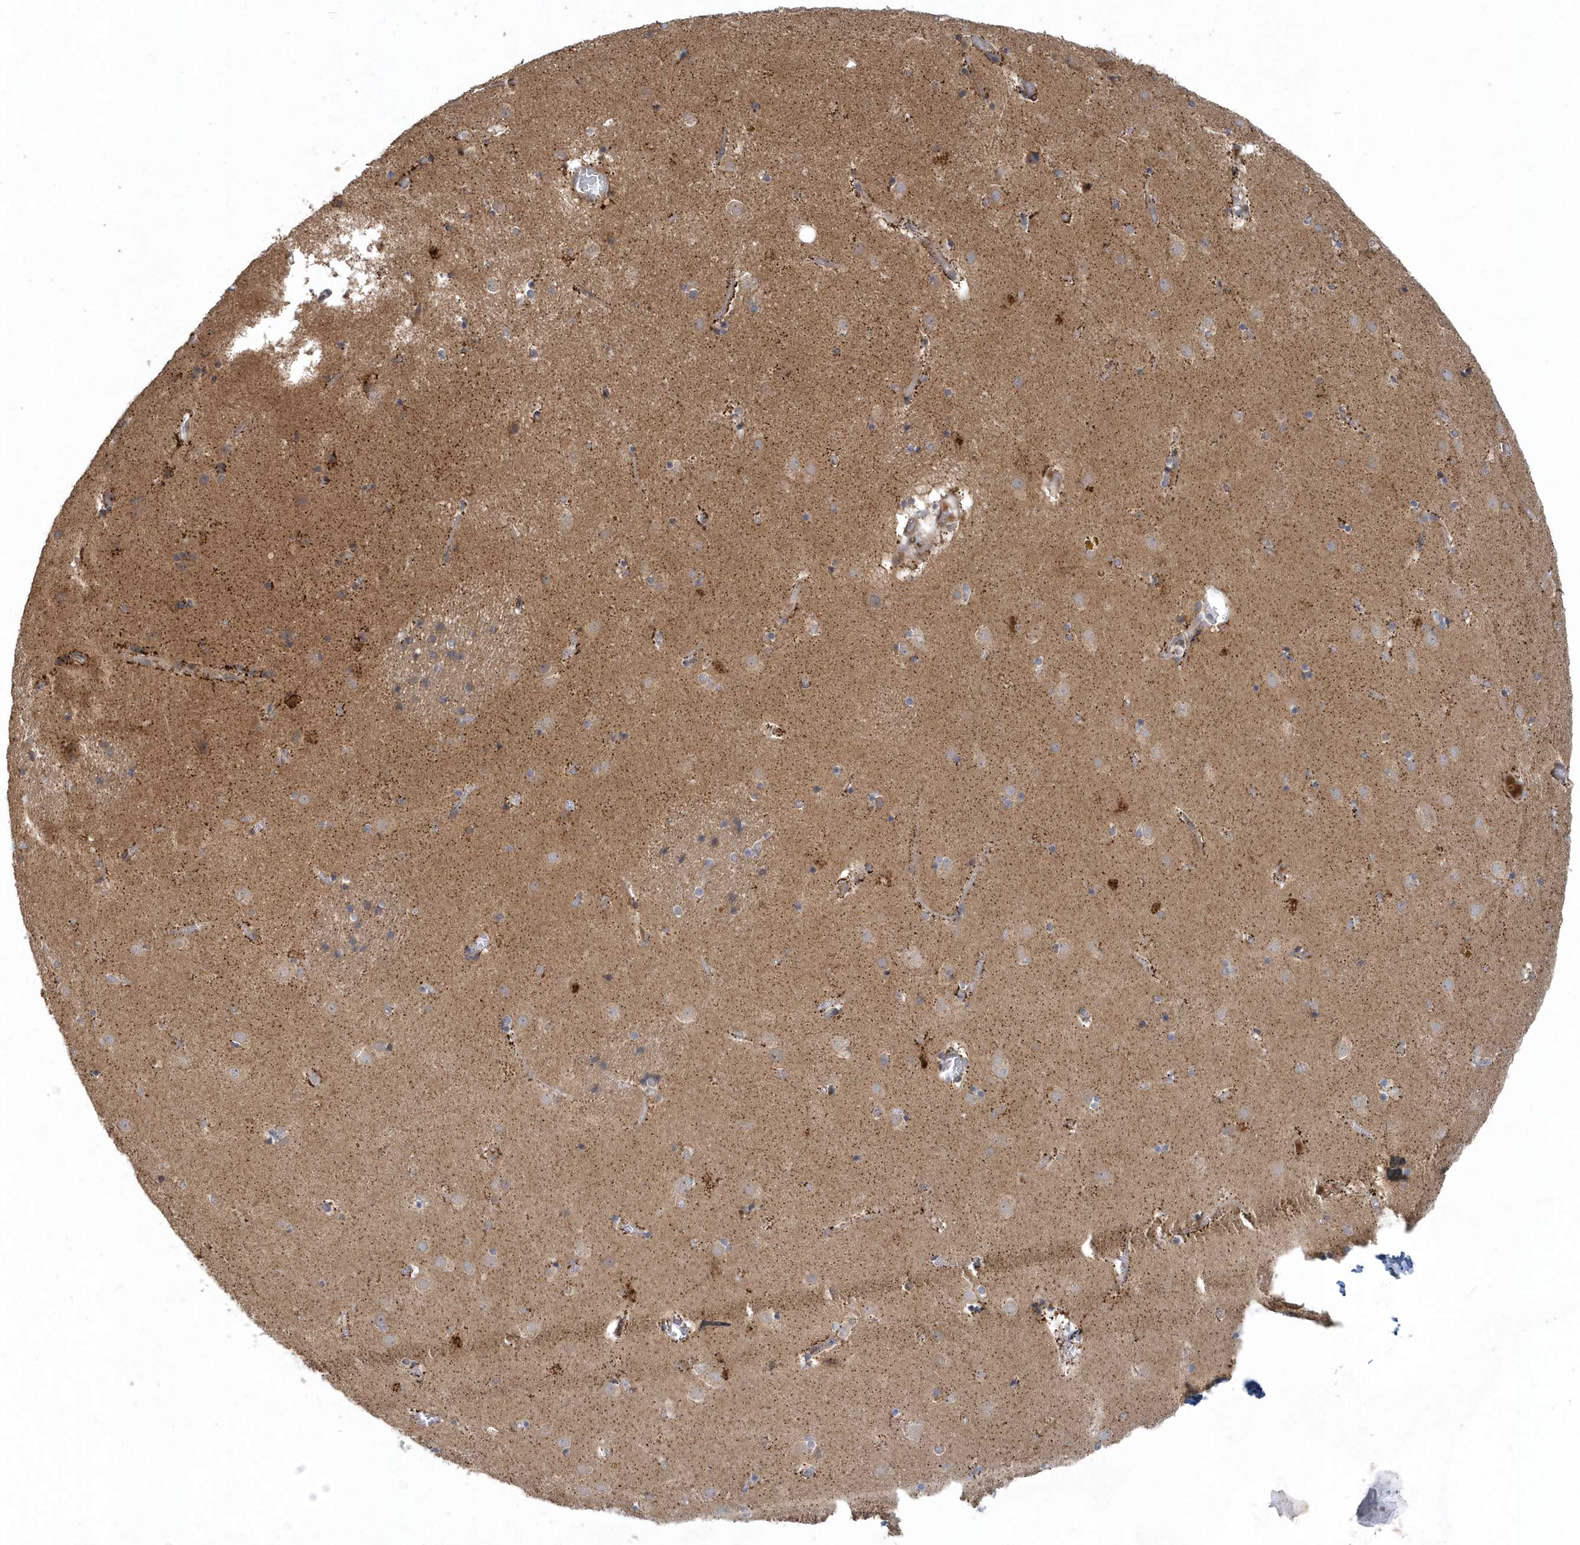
{"staining": {"intensity": "negative", "quantity": "none", "location": "none"}, "tissue": "caudate", "cell_type": "Glial cells", "image_type": "normal", "snomed": [{"axis": "morphology", "description": "Normal tissue, NOS"}, {"axis": "topography", "description": "Lateral ventricle wall"}], "caption": "IHC micrograph of unremarkable human caudate stained for a protein (brown), which demonstrates no expression in glial cells.", "gene": "TRAIP", "patient": {"sex": "male", "age": 70}}